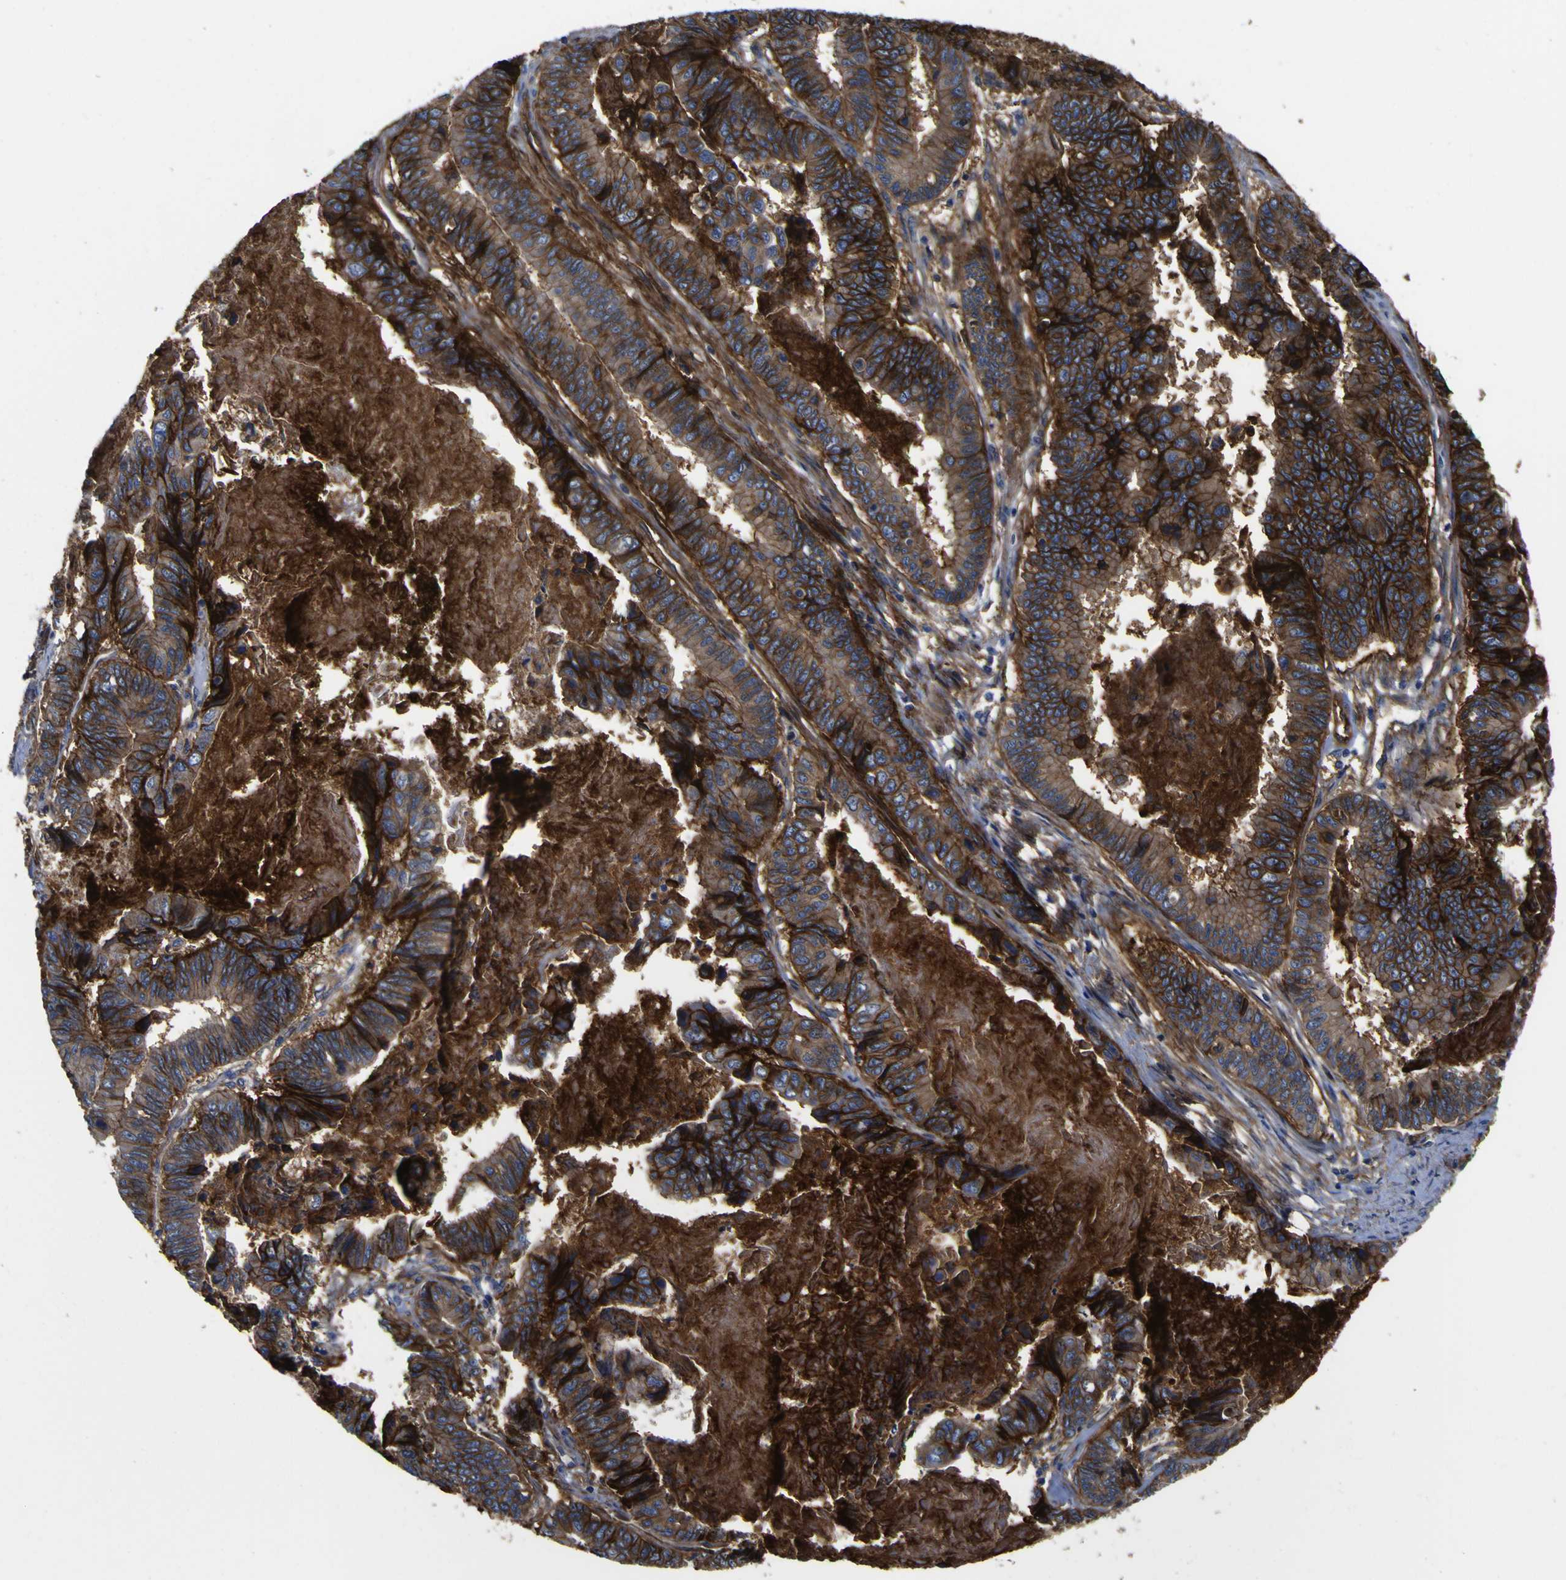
{"staining": {"intensity": "strong", "quantity": ">75%", "location": "cytoplasmic/membranous"}, "tissue": "stomach cancer", "cell_type": "Tumor cells", "image_type": "cancer", "snomed": [{"axis": "morphology", "description": "Adenocarcinoma, NOS"}, {"axis": "topography", "description": "Stomach, lower"}], "caption": "Protein expression analysis of stomach adenocarcinoma shows strong cytoplasmic/membranous expression in approximately >75% of tumor cells. The staining was performed using DAB (3,3'-diaminobenzidine) to visualize the protein expression in brown, while the nuclei were stained in blue with hematoxylin (Magnification: 20x).", "gene": "CD151", "patient": {"sex": "male", "age": 77}}